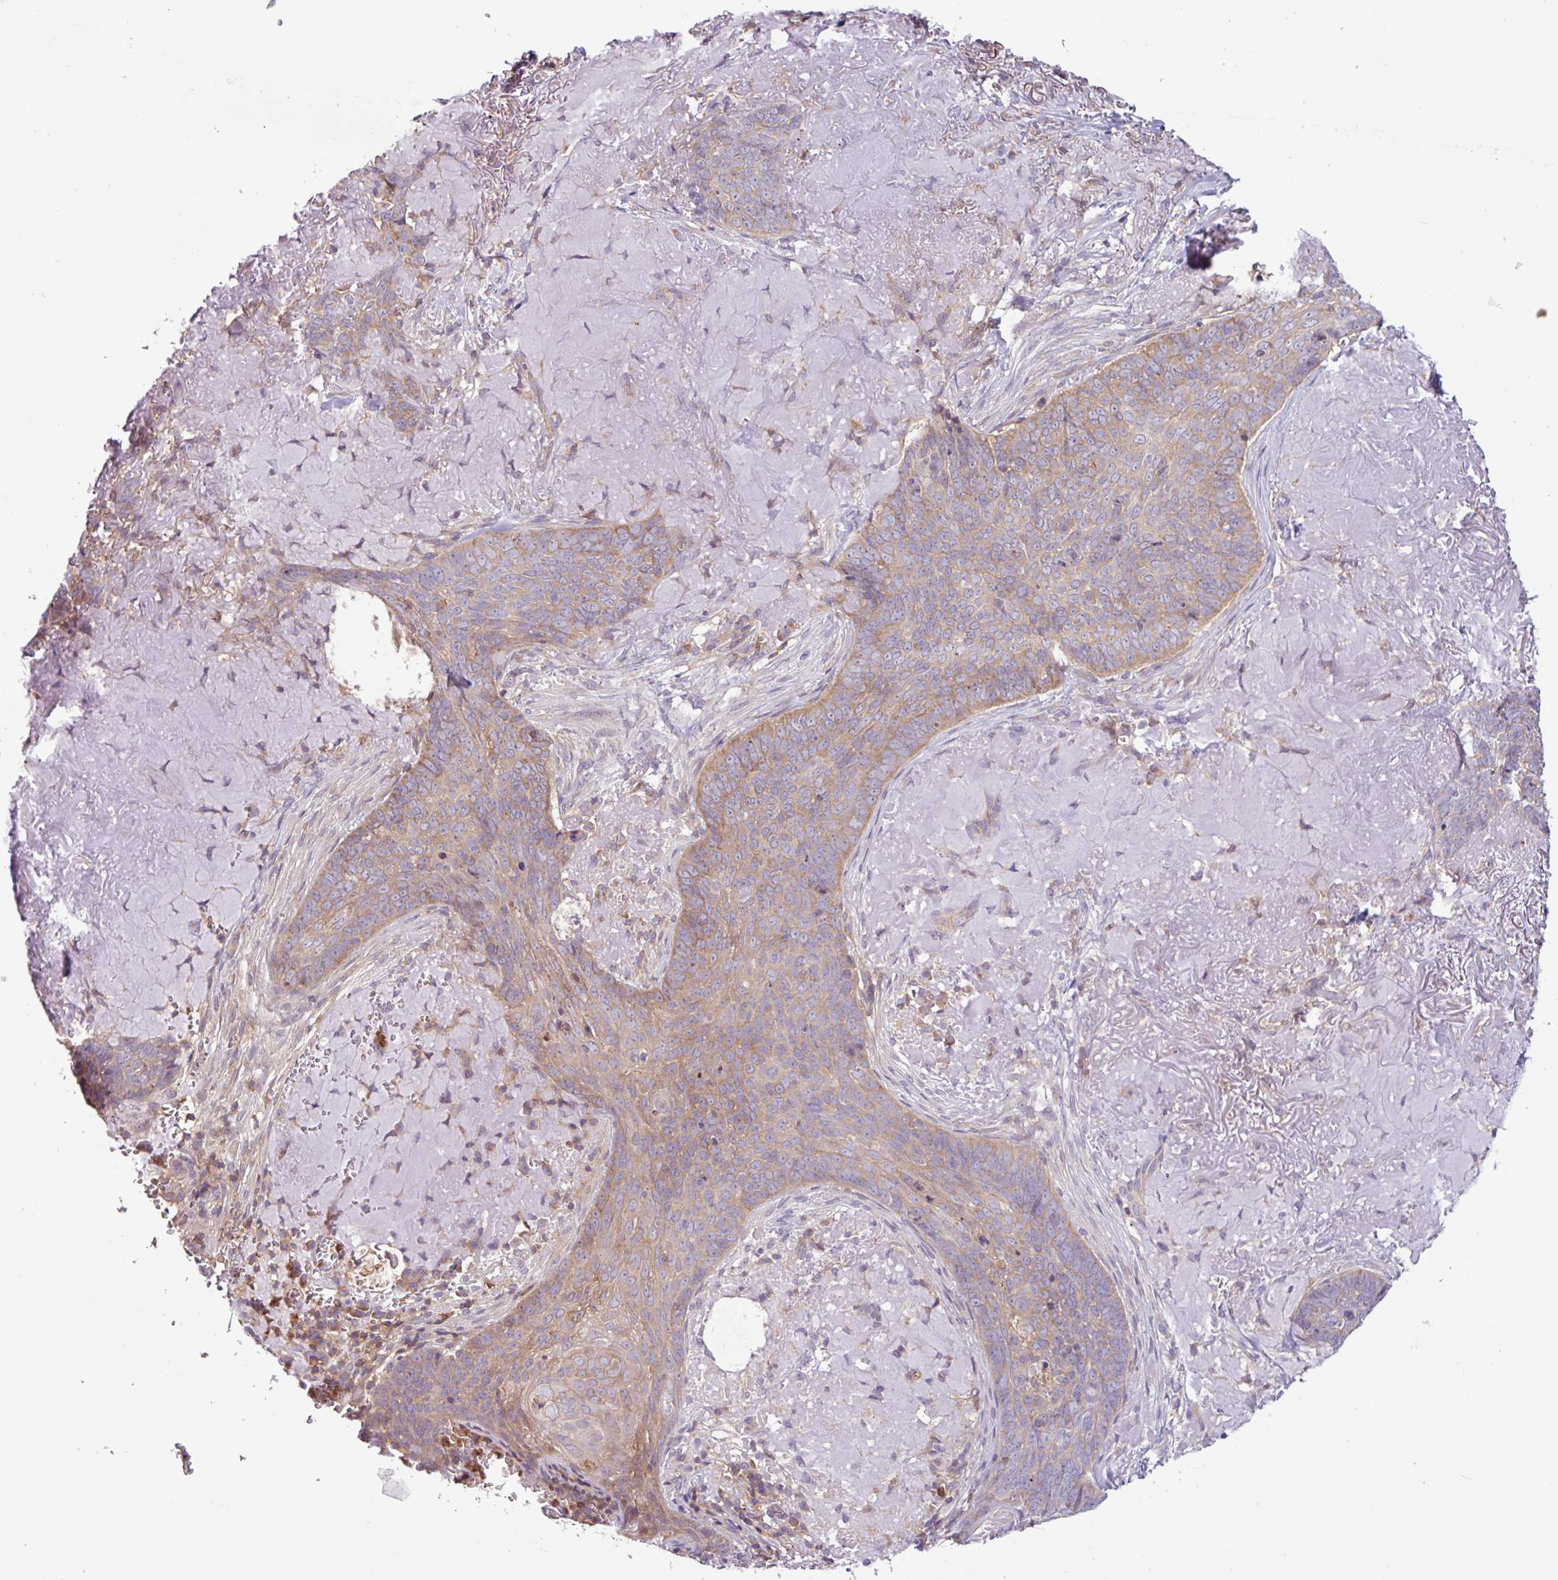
{"staining": {"intensity": "weak", "quantity": ">75%", "location": "cytoplasmic/membranous"}, "tissue": "skin cancer", "cell_type": "Tumor cells", "image_type": "cancer", "snomed": [{"axis": "morphology", "description": "Basal cell carcinoma"}, {"axis": "topography", "description": "Skin"}, {"axis": "topography", "description": "Skin of face"}], "caption": "Tumor cells display low levels of weak cytoplasmic/membranous staining in approximately >75% of cells in human skin cancer (basal cell carcinoma).", "gene": "ACTR3", "patient": {"sex": "female", "age": 95}}